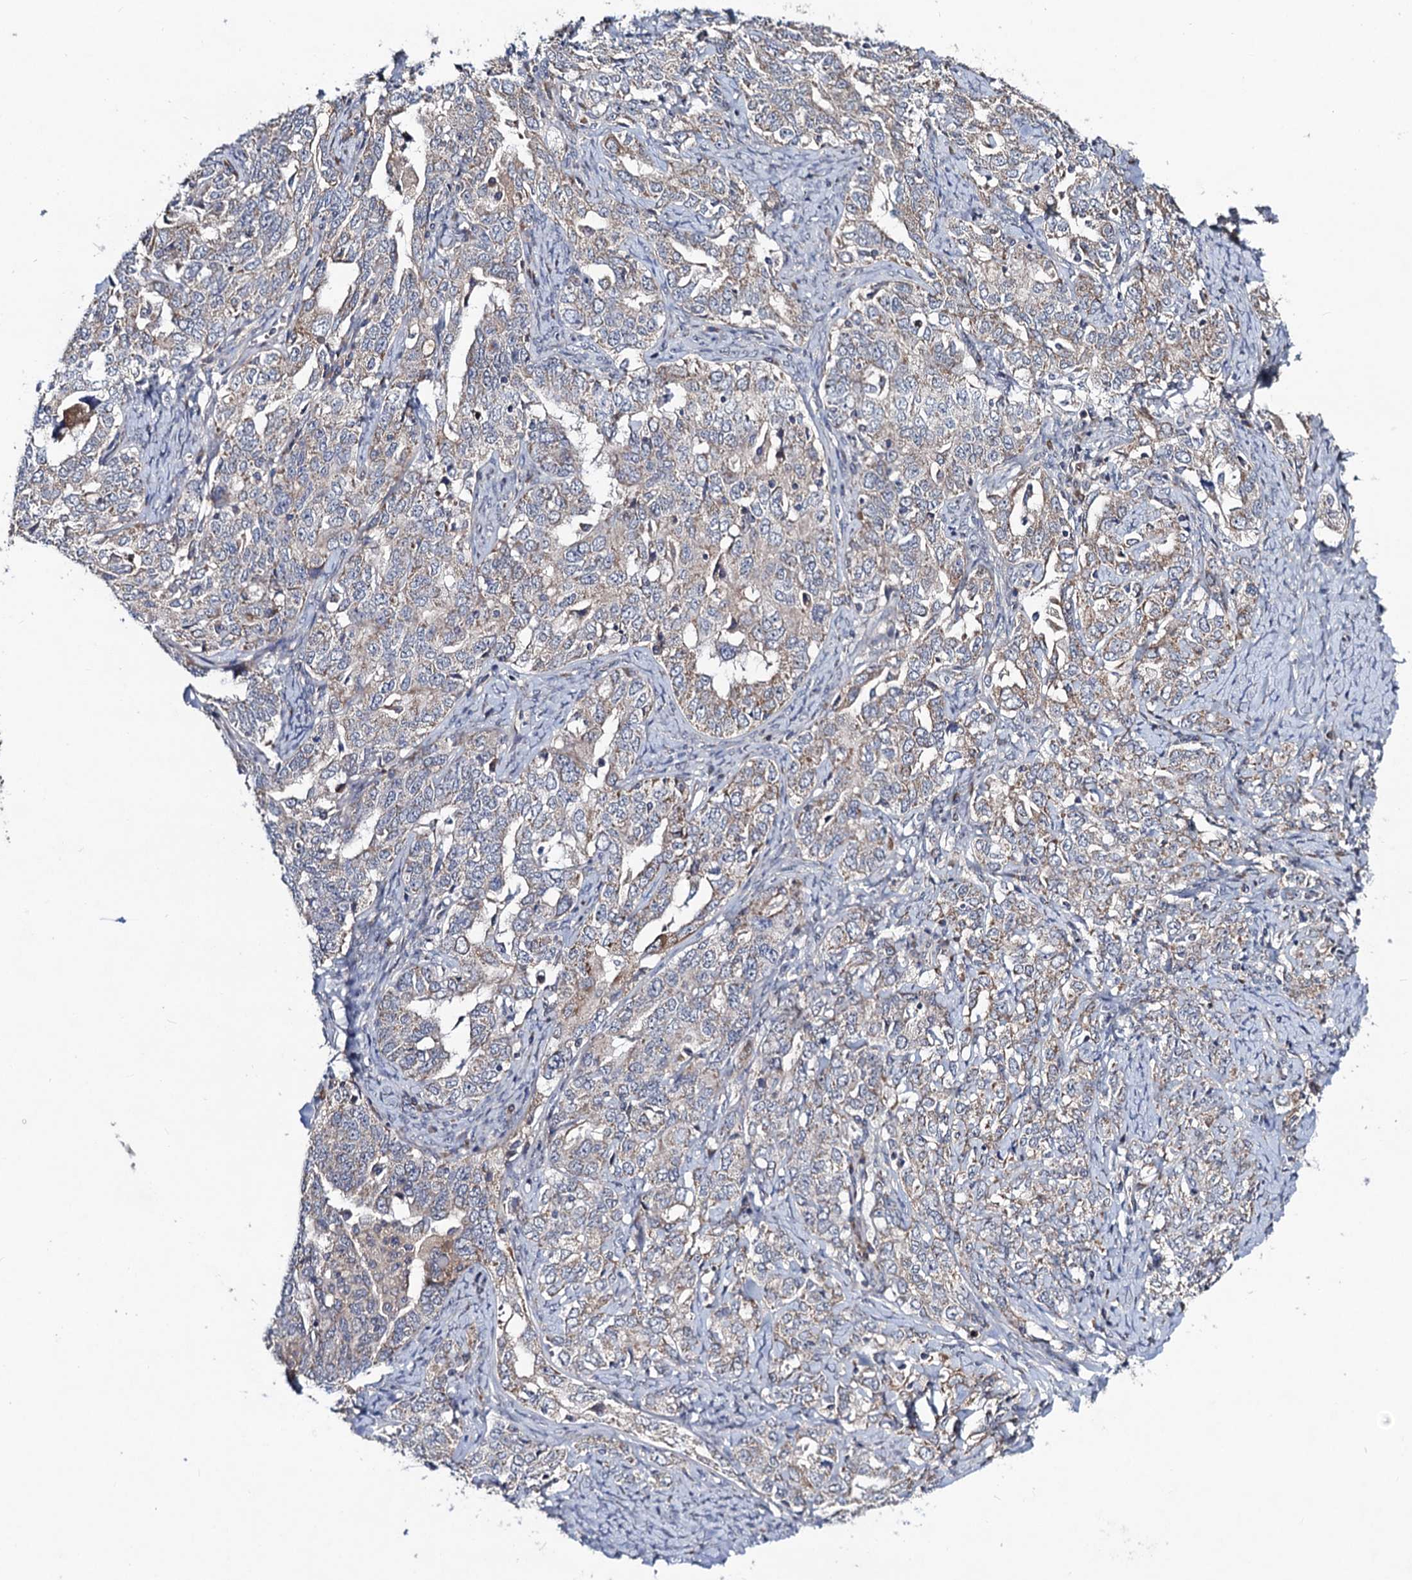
{"staining": {"intensity": "weak", "quantity": "25%-75%", "location": "cytoplasmic/membranous"}, "tissue": "ovarian cancer", "cell_type": "Tumor cells", "image_type": "cancer", "snomed": [{"axis": "morphology", "description": "Carcinoma, endometroid"}, {"axis": "topography", "description": "Ovary"}], "caption": "The image demonstrates immunohistochemical staining of ovarian endometroid carcinoma. There is weak cytoplasmic/membranous expression is appreciated in about 25%-75% of tumor cells.", "gene": "VPS37D", "patient": {"sex": "female", "age": 62}}